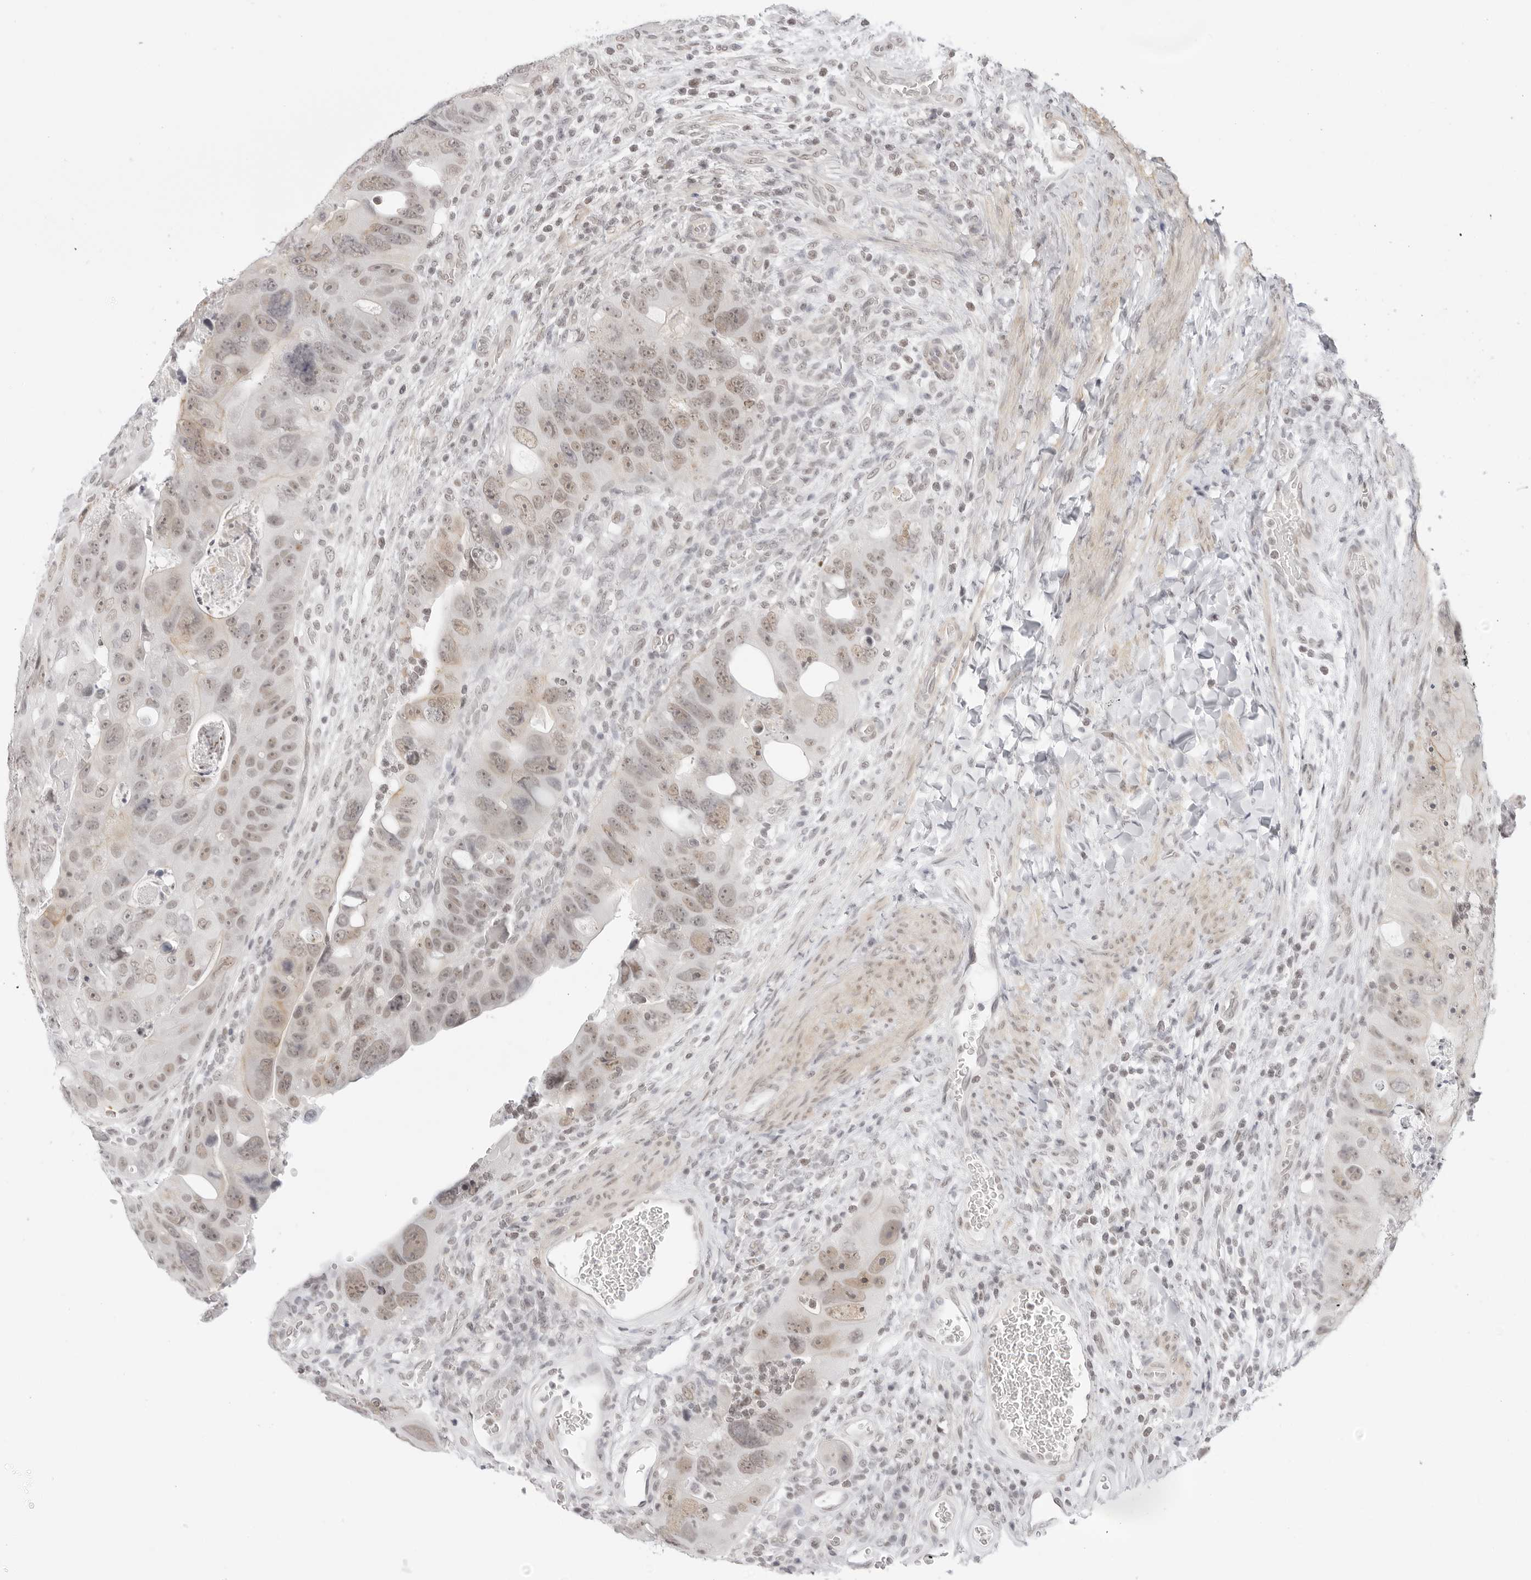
{"staining": {"intensity": "weak", "quantity": "25%-75%", "location": "nuclear"}, "tissue": "colorectal cancer", "cell_type": "Tumor cells", "image_type": "cancer", "snomed": [{"axis": "morphology", "description": "Adenocarcinoma, NOS"}, {"axis": "topography", "description": "Rectum"}], "caption": "Weak nuclear positivity is present in about 25%-75% of tumor cells in colorectal adenocarcinoma. The staining is performed using DAB (3,3'-diaminobenzidine) brown chromogen to label protein expression. The nuclei are counter-stained blue using hematoxylin.", "gene": "TCIM", "patient": {"sex": "male", "age": 59}}